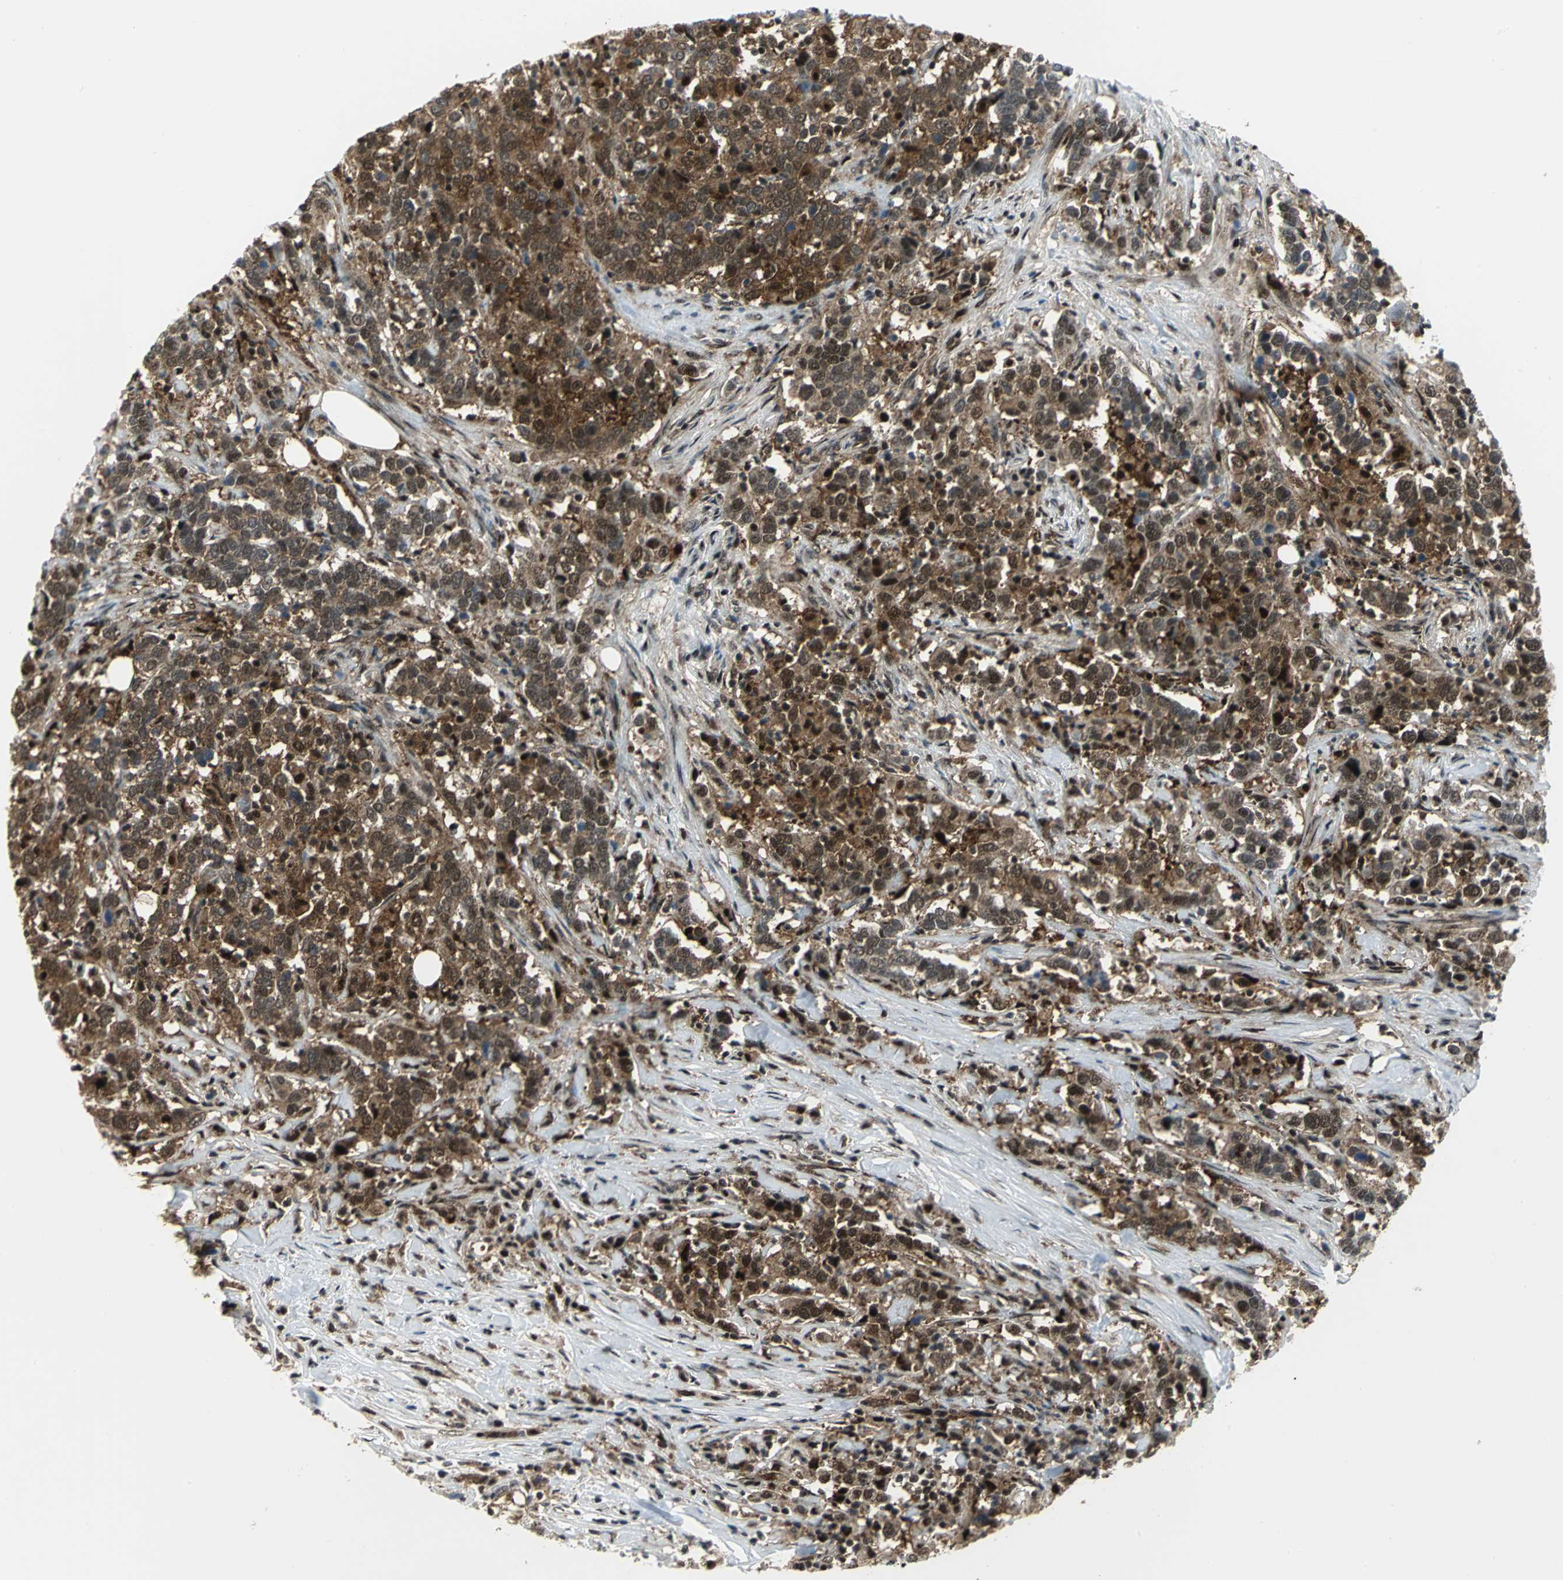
{"staining": {"intensity": "moderate", "quantity": ">75%", "location": "cytoplasmic/membranous,nuclear"}, "tissue": "urothelial cancer", "cell_type": "Tumor cells", "image_type": "cancer", "snomed": [{"axis": "morphology", "description": "Urothelial carcinoma, High grade"}, {"axis": "topography", "description": "Urinary bladder"}], "caption": "There is medium levels of moderate cytoplasmic/membranous and nuclear positivity in tumor cells of urothelial cancer, as demonstrated by immunohistochemical staining (brown color).", "gene": "PSMA4", "patient": {"sex": "male", "age": 61}}